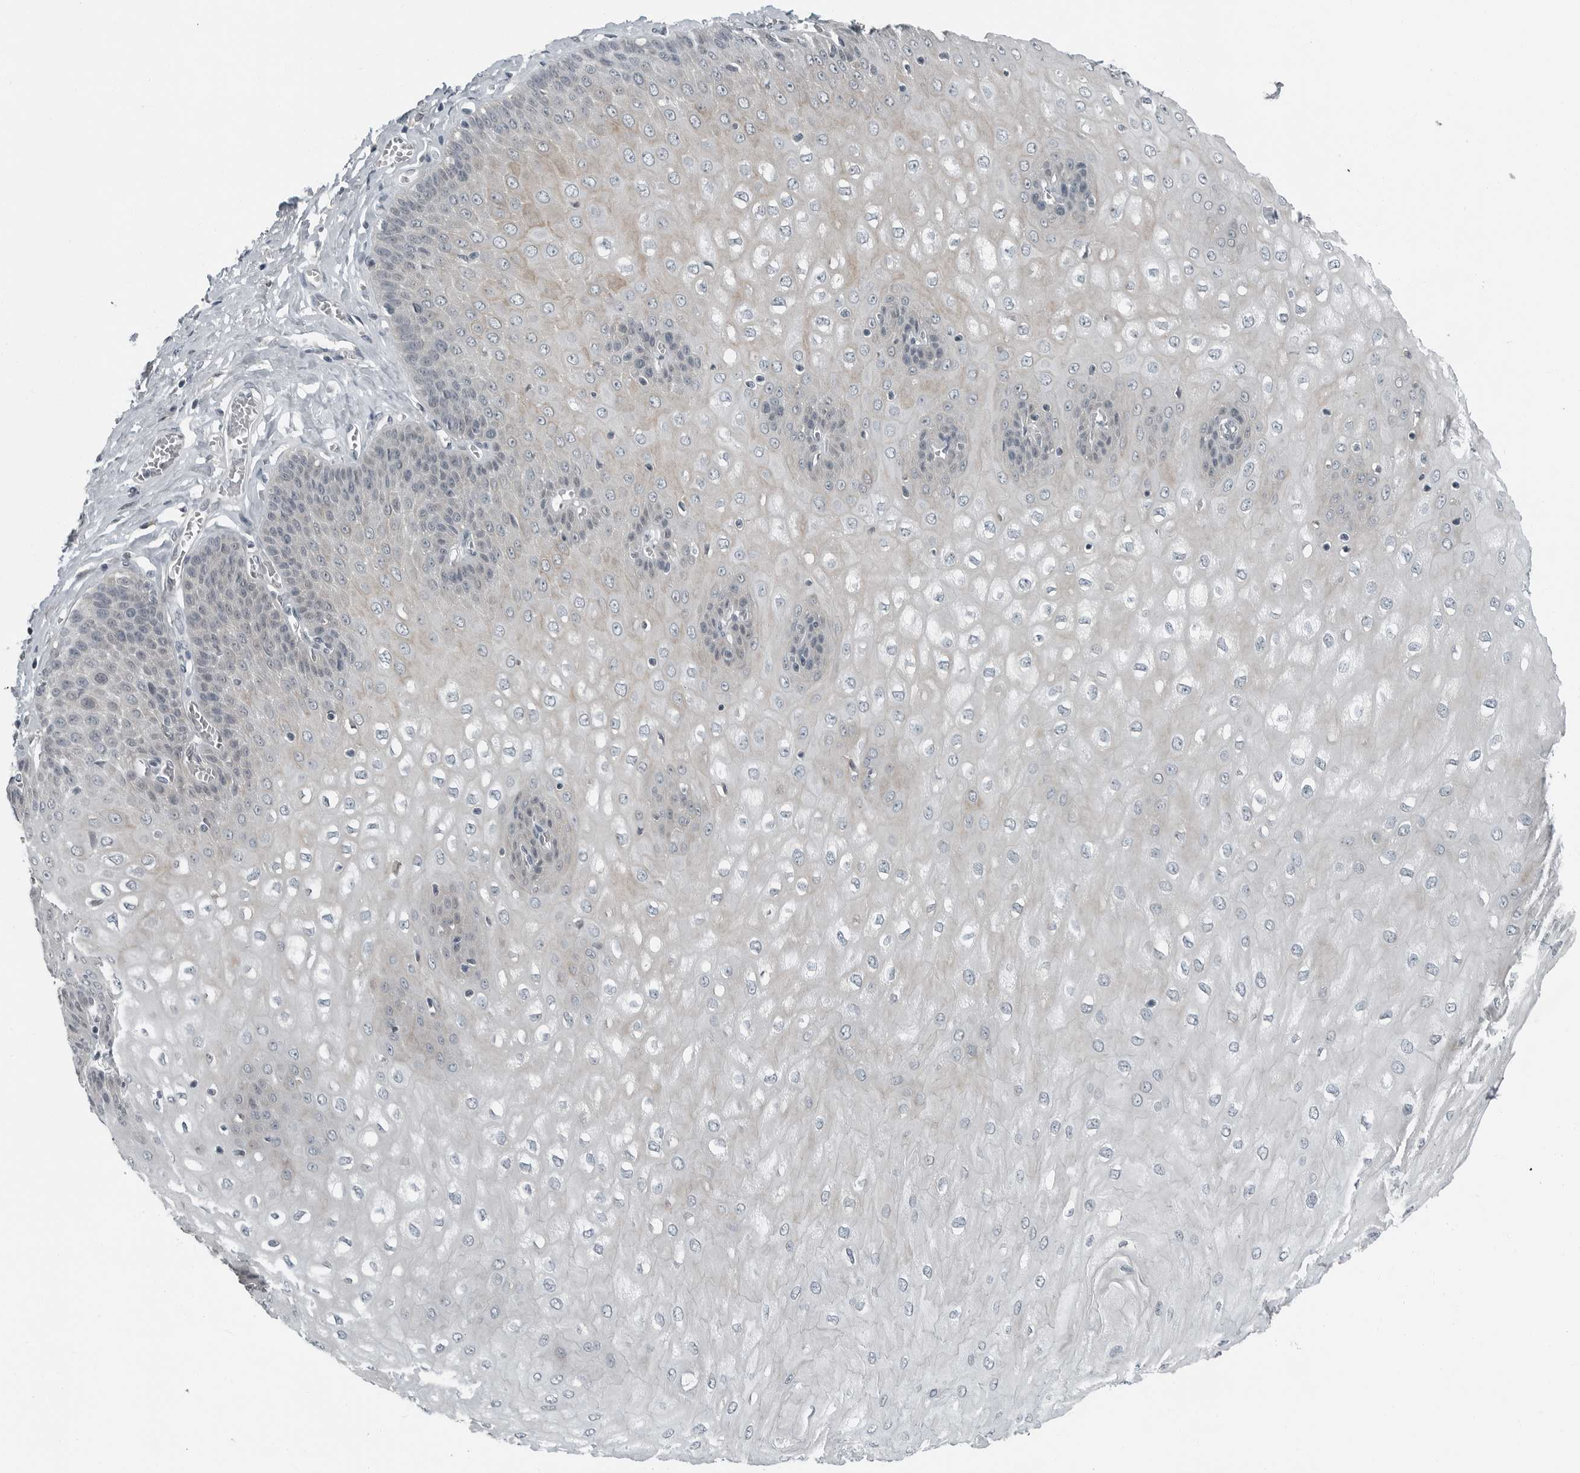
{"staining": {"intensity": "weak", "quantity": "<25%", "location": "cytoplasmic/membranous"}, "tissue": "esophagus", "cell_type": "Squamous epithelial cells", "image_type": "normal", "snomed": [{"axis": "morphology", "description": "Normal tissue, NOS"}, {"axis": "topography", "description": "Esophagus"}], "caption": "IHC of normal human esophagus reveals no positivity in squamous epithelial cells.", "gene": "ENSG00000286112", "patient": {"sex": "male", "age": 60}}